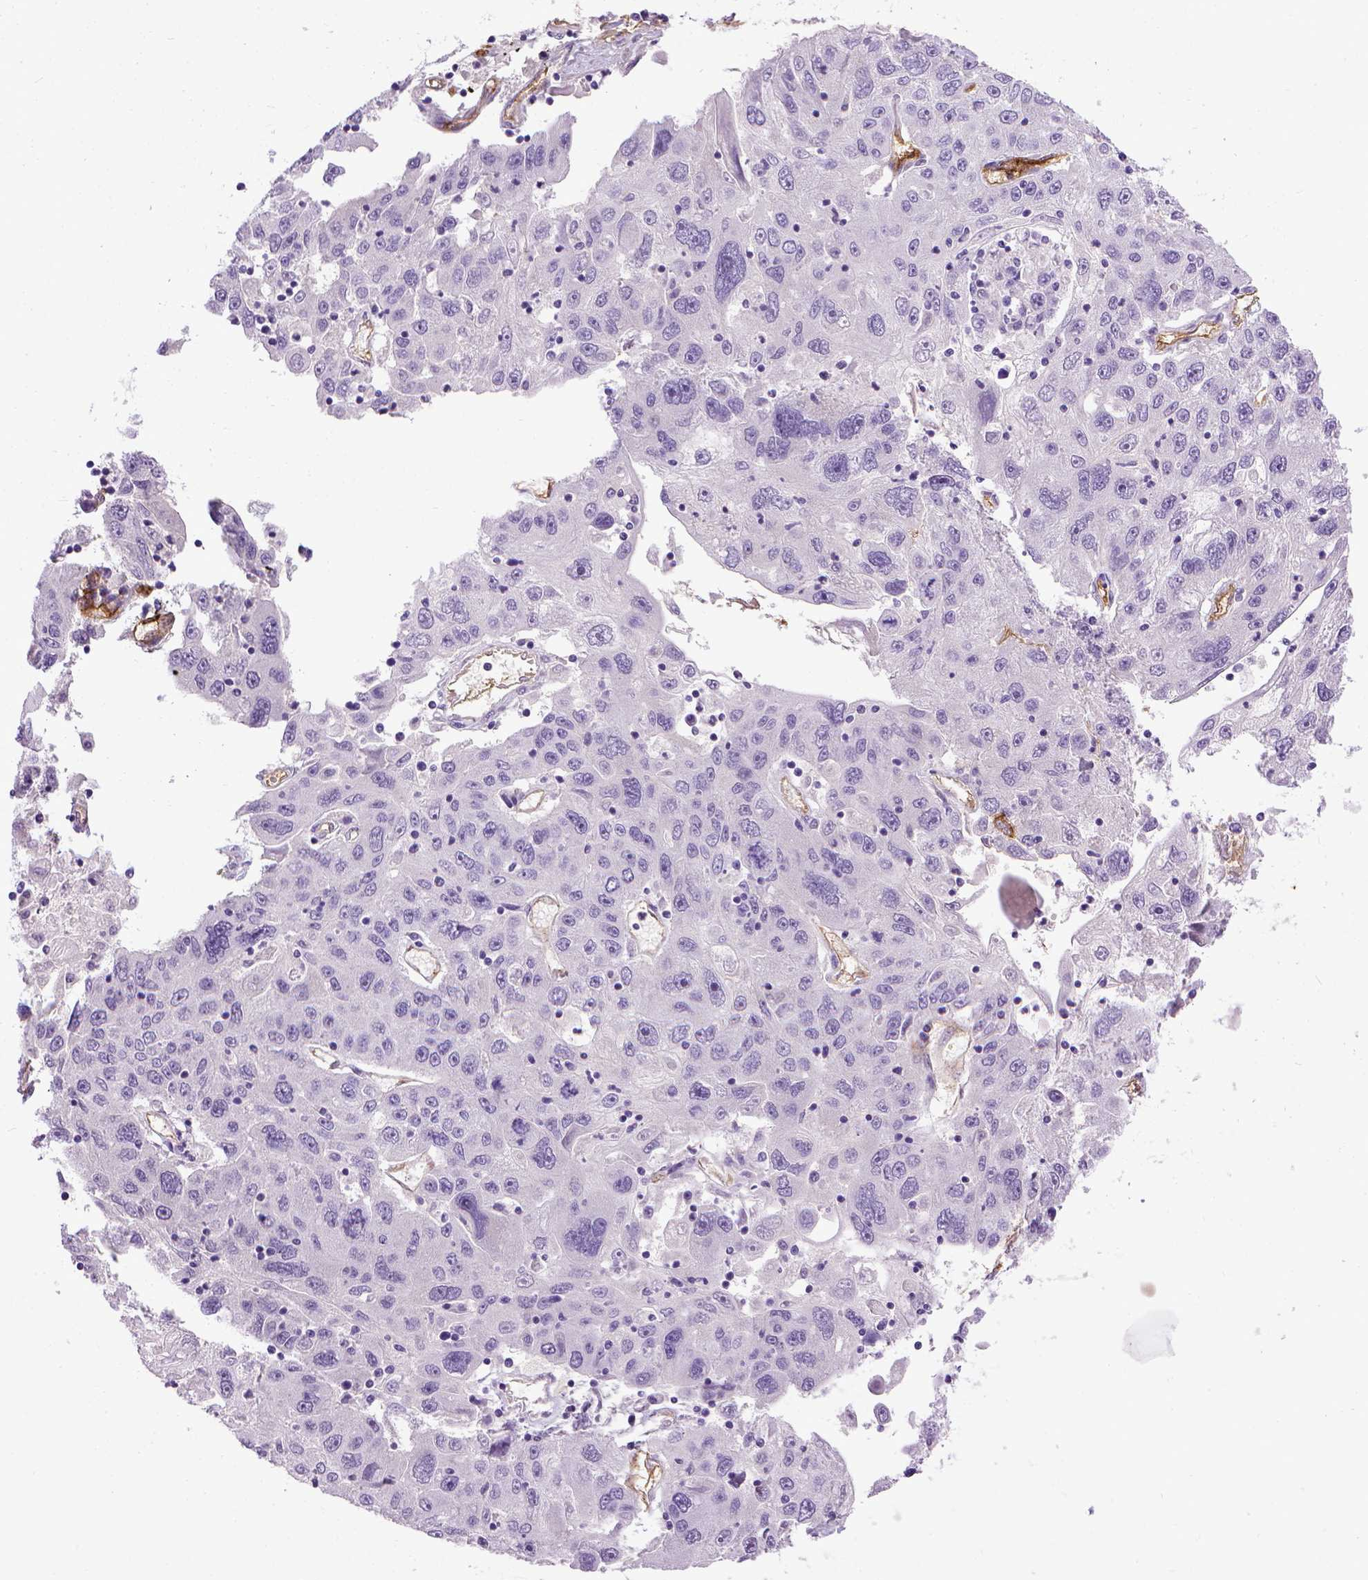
{"staining": {"intensity": "negative", "quantity": "none", "location": "none"}, "tissue": "stomach cancer", "cell_type": "Tumor cells", "image_type": "cancer", "snomed": [{"axis": "morphology", "description": "Adenocarcinoma, NOS"}, {"axis": "topography", "description": "Stomach"}], "caption": "High magnification brightfield microscopy of stomach adenocarcinoma stained with DAB (brown) and counterstained with hematoxylin (blue): tumor cells show no significant expression.", "gene": "ENG", "patient": {"sex": "male", "age": 56}}